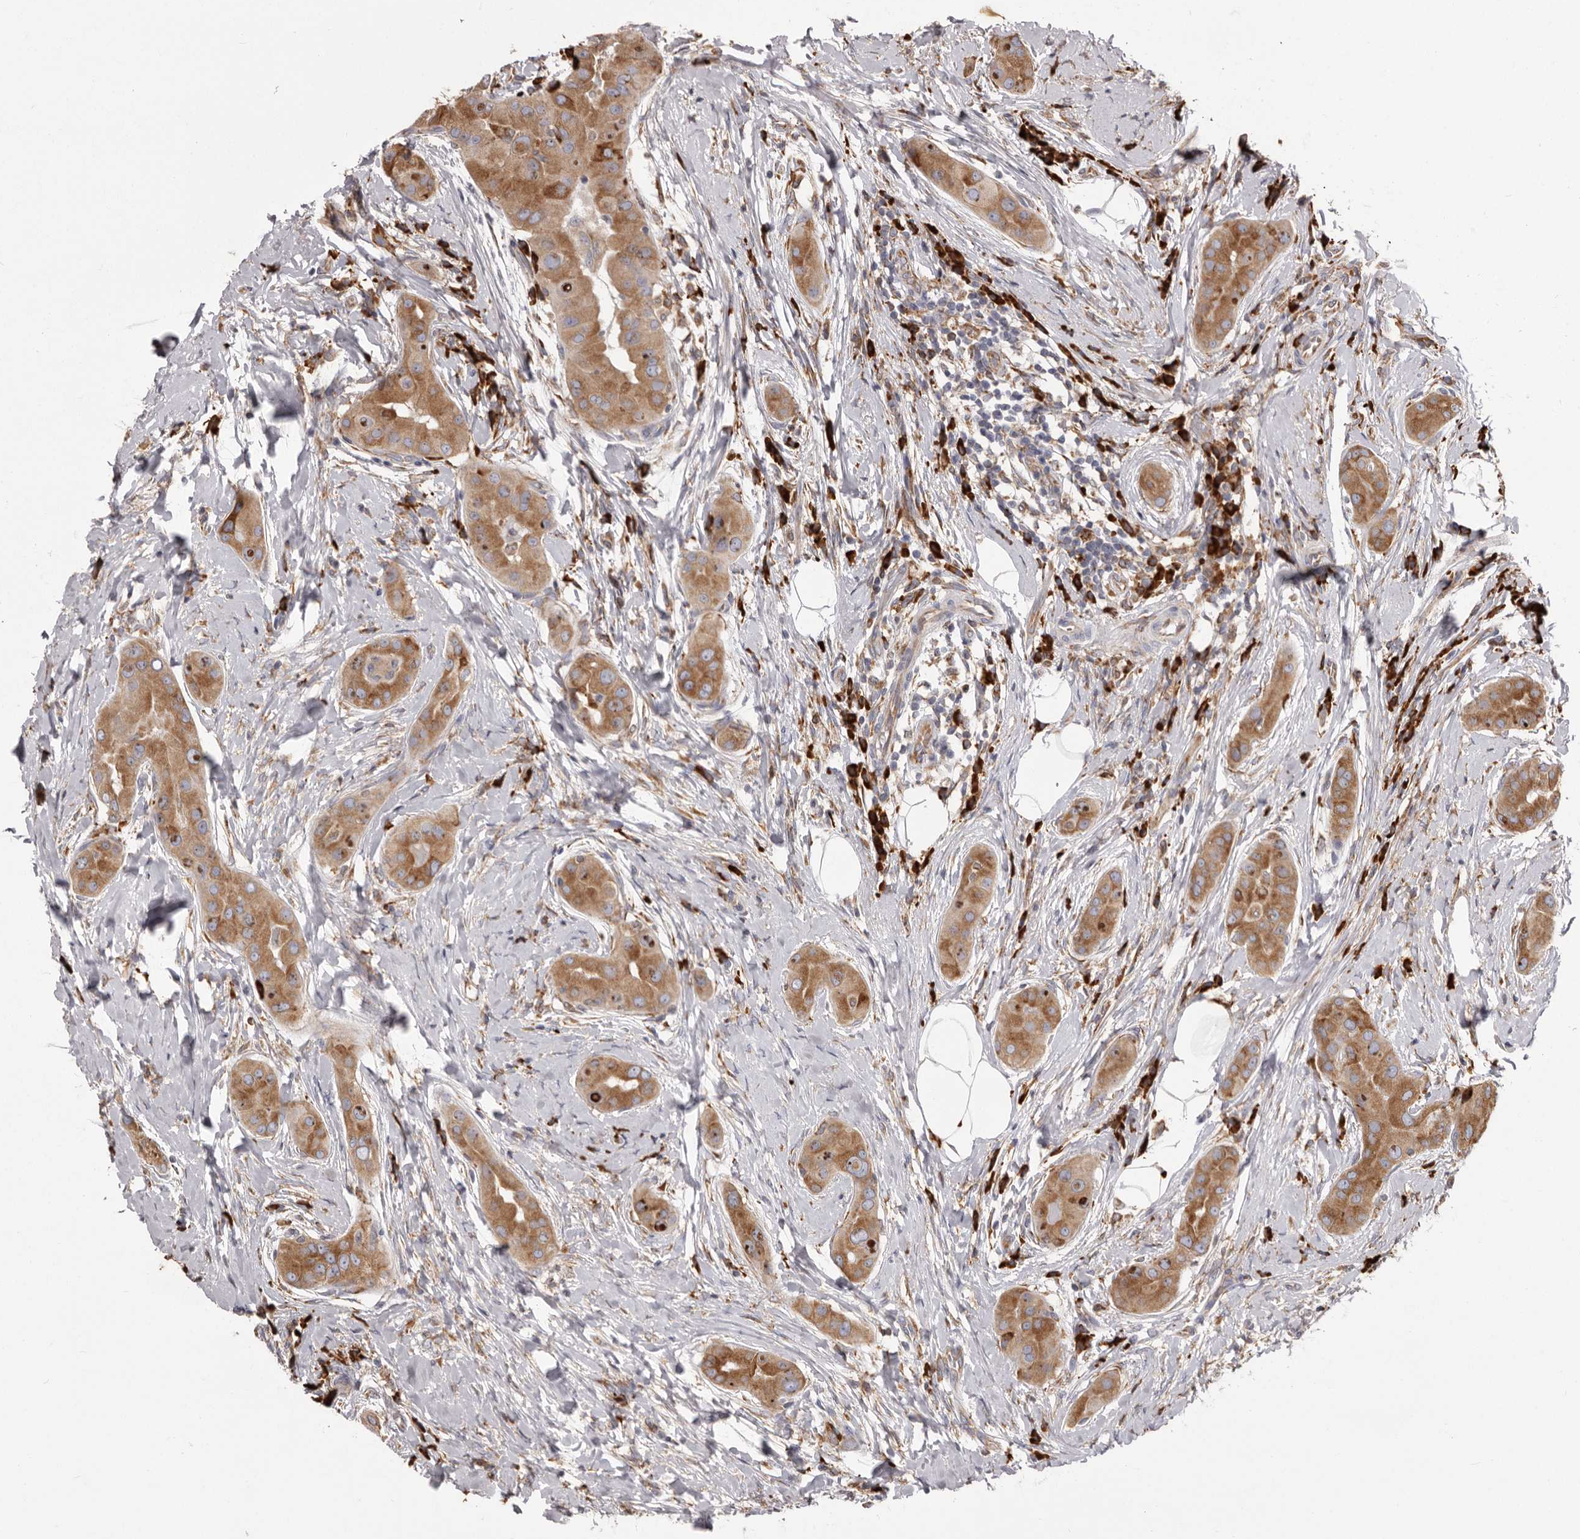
{"staining": {"intensity": "moderate", "quantity": ">75%", "location": "cytoplasmic/membranous"}, "tissue": "thyroid cancer", "cell_type": "Tumor cells", "image_type": "cancer", "snomed": [{"axis": "morphology", "description": "Papillary adenocarcinoma, NOS"}, {"axis": "topography", "description": "Thyroid gland"}], "caption": "IHC of human thyroid cancer (papillary adenocarcinoma) displays medium levels of moderate cytoplasmic/membranous positivity in approximately >75% of tumor cells.", "gene": "QRSL1", "patient": {"sex": "male", "age": 33}}